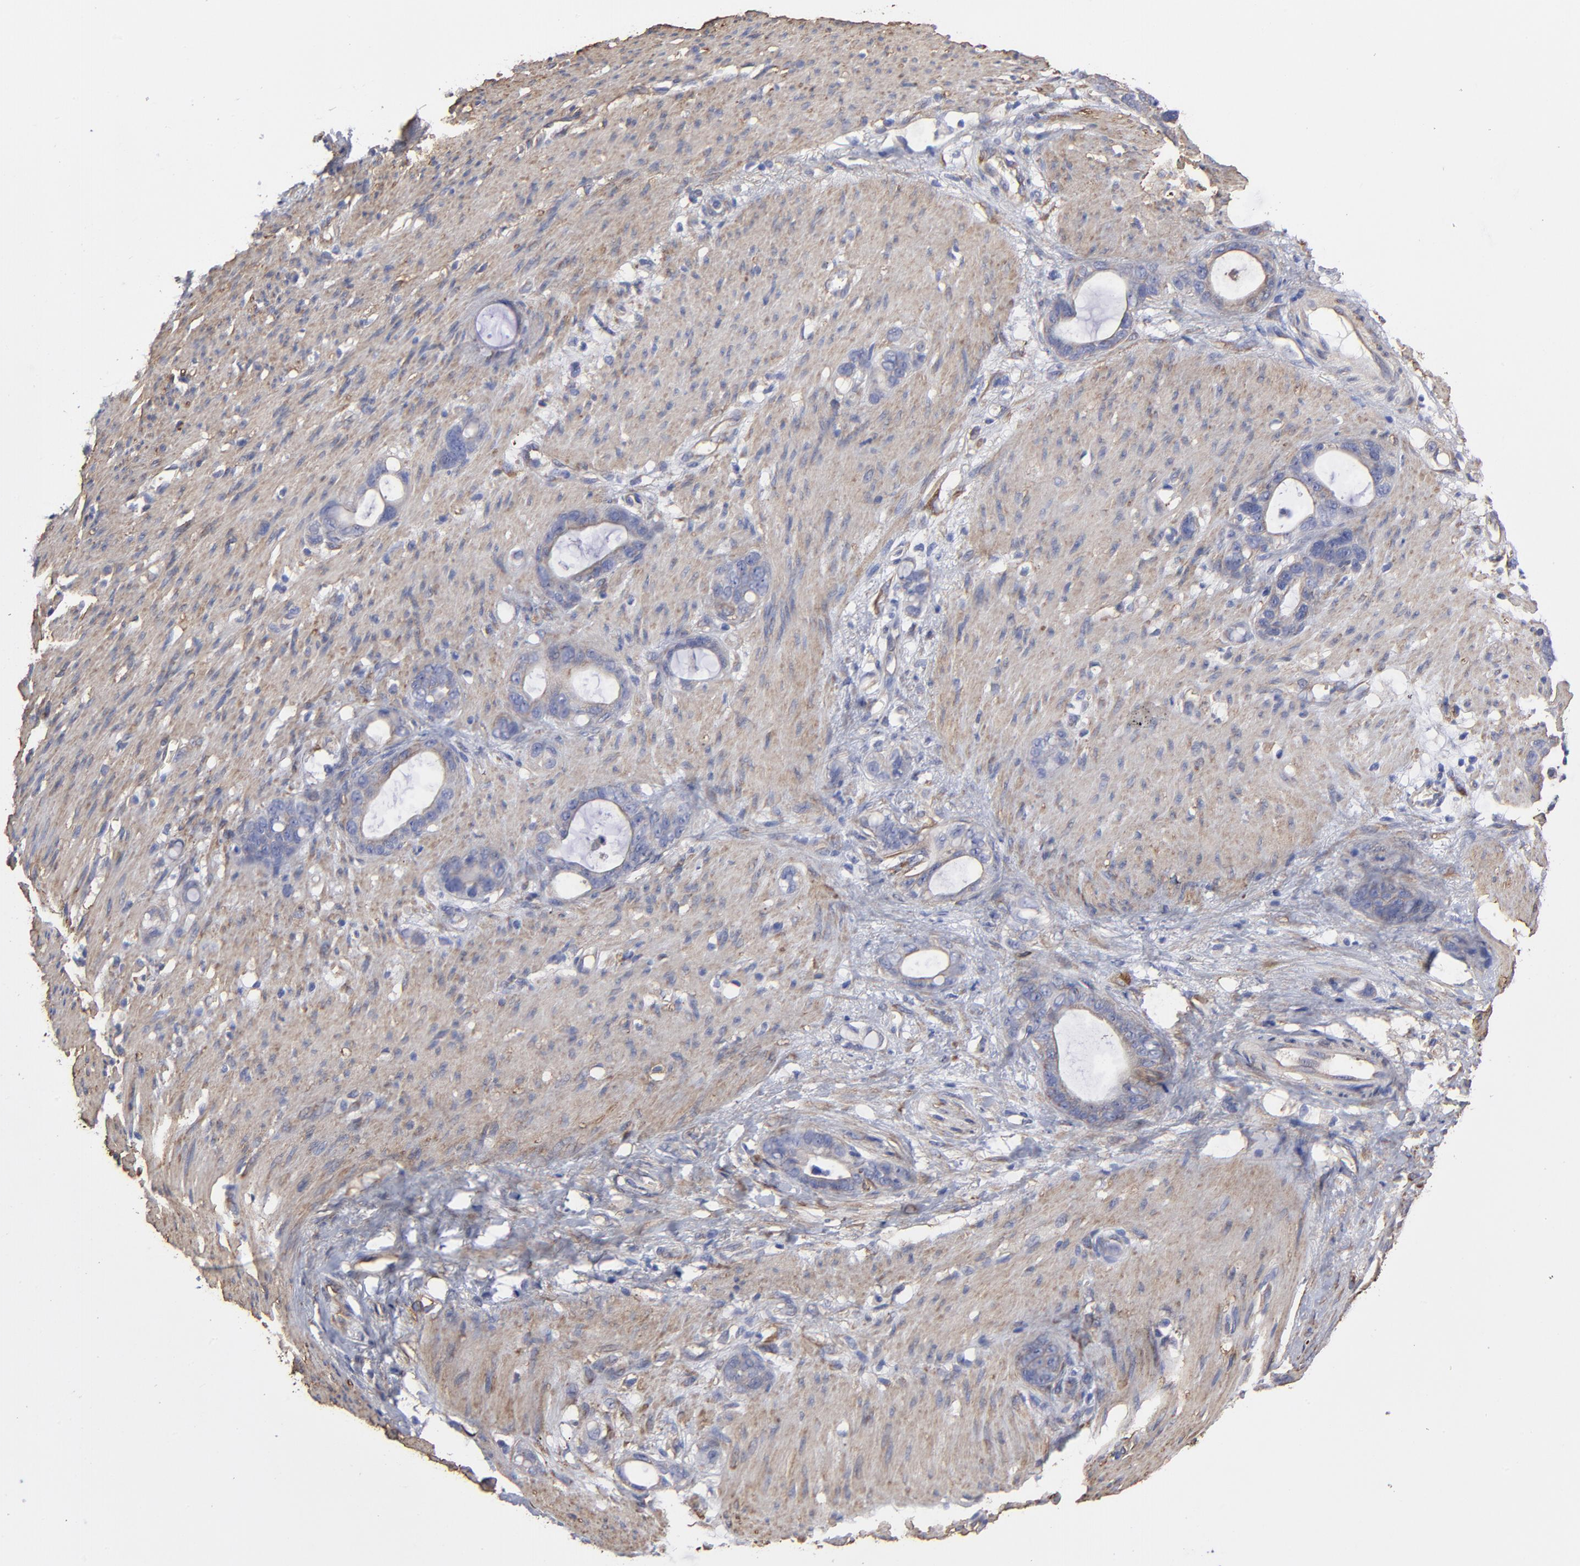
{"staining": {"intensity": "negative", "quantity": "none", "location": "none"}, "tissue": "stomach cancer", "cell_type": "Tumor cells", "image_type": "cancer", "snomed": [{"axis": "morphology", "description": "Adenocarcinoma, NOS"}, {"axis": "topography", "description": "Stomach"}], "caption": "A photomicrograph of stomach cancer (adenocarcinoma) stained for a protein displays no brown staining in tumor cells. (Stains: DAB IHC with hematoxylin counter stain, Microscopy: brightfield microscopy at high magnification).", "gene": "CILP", "patient": {"sex": "female", "age": 75}}